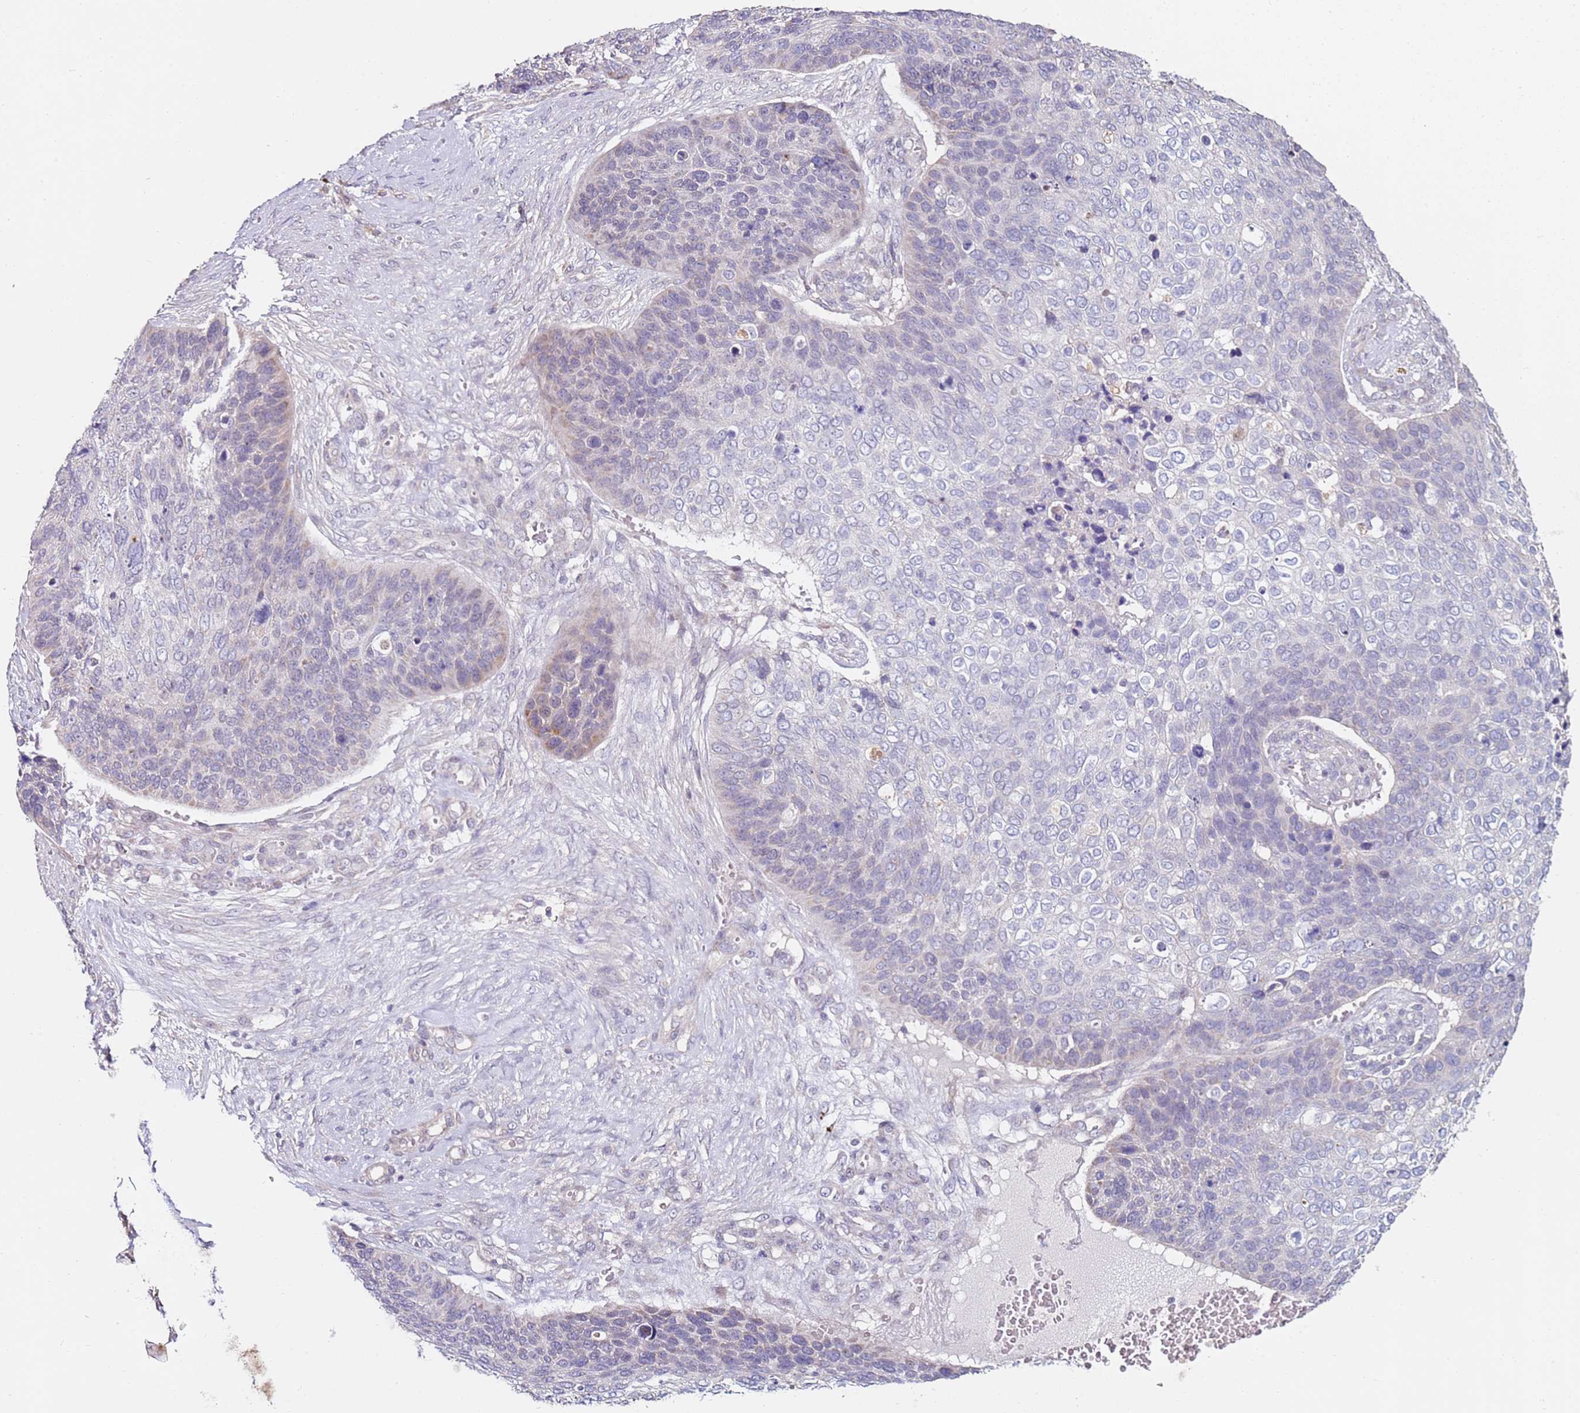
{"staining": {"intensity": "moderate", "quantity": "<25%", "location": "cytoplasmic/membranous"}, "tissue": "skin cancer", "cell_type": "Tumor cells", "image_type": "cancer", "snomed": [{"axis": "morphology", "description": "Basal cell carcinoma"}, {"axis": "topography", "description": "Skin"}], "caption": "Tumor cells display moderate cytoplasmic/membranous staining in about <25% of cells in skin cancer (basal cell carcinoma). The staining was performed using DAB, with brown indicating positive protein expression. Nuclei are stained blue with hematoxylin.", "gene": "RARS2", "patient": {"sex": "female", "age": 74}}